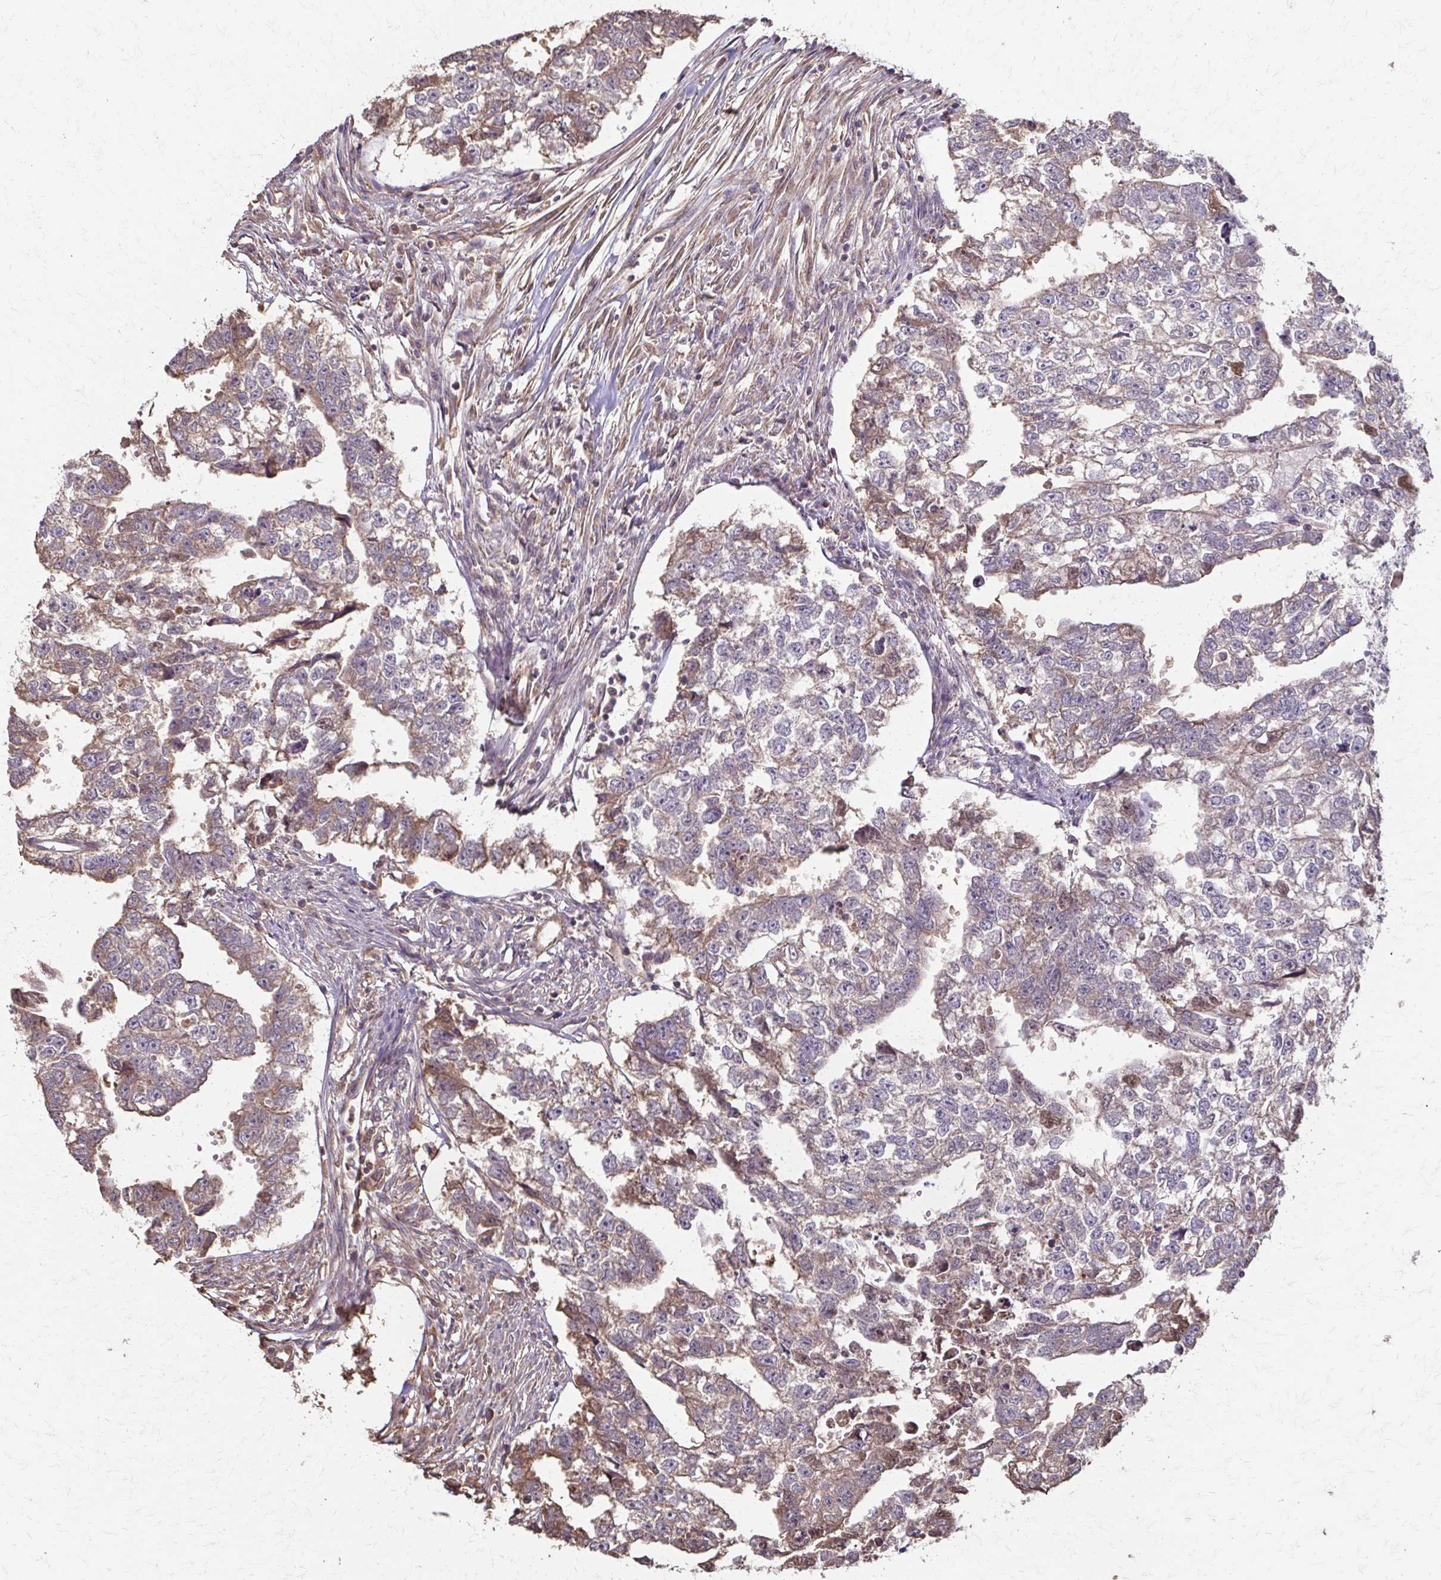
{"staining": {"intensity": "weak", "quantity": ">75%", "location": "cytoplasmic/membranous"}, "tissue": "testis cancer", "cell_type": "Tumor cells", "image_type": "cancer", "snomed": [{"axis": "morphology", "description": "Carcinoma, Embryonal, NOS"}, {"axis": "morphology", "description": "Teratoma, malignant, NOS"}, {"axis": "topography", "description": "Testis"}], "caption": "Testis cancer (teratoma (malignant)) was stained to show a protein in brown. There is low levels of weak cytoplasmic/membranous staining in approximately >75% of tumor cells. The staining is performed using DAB (3,3'-diaminobenzidine) brown chromogen to label protein expression. The nuclei are counter-stained blue using hematoxylin.", "gene": "IL18BP", "patient": {"sex": "male", "age": 44}}